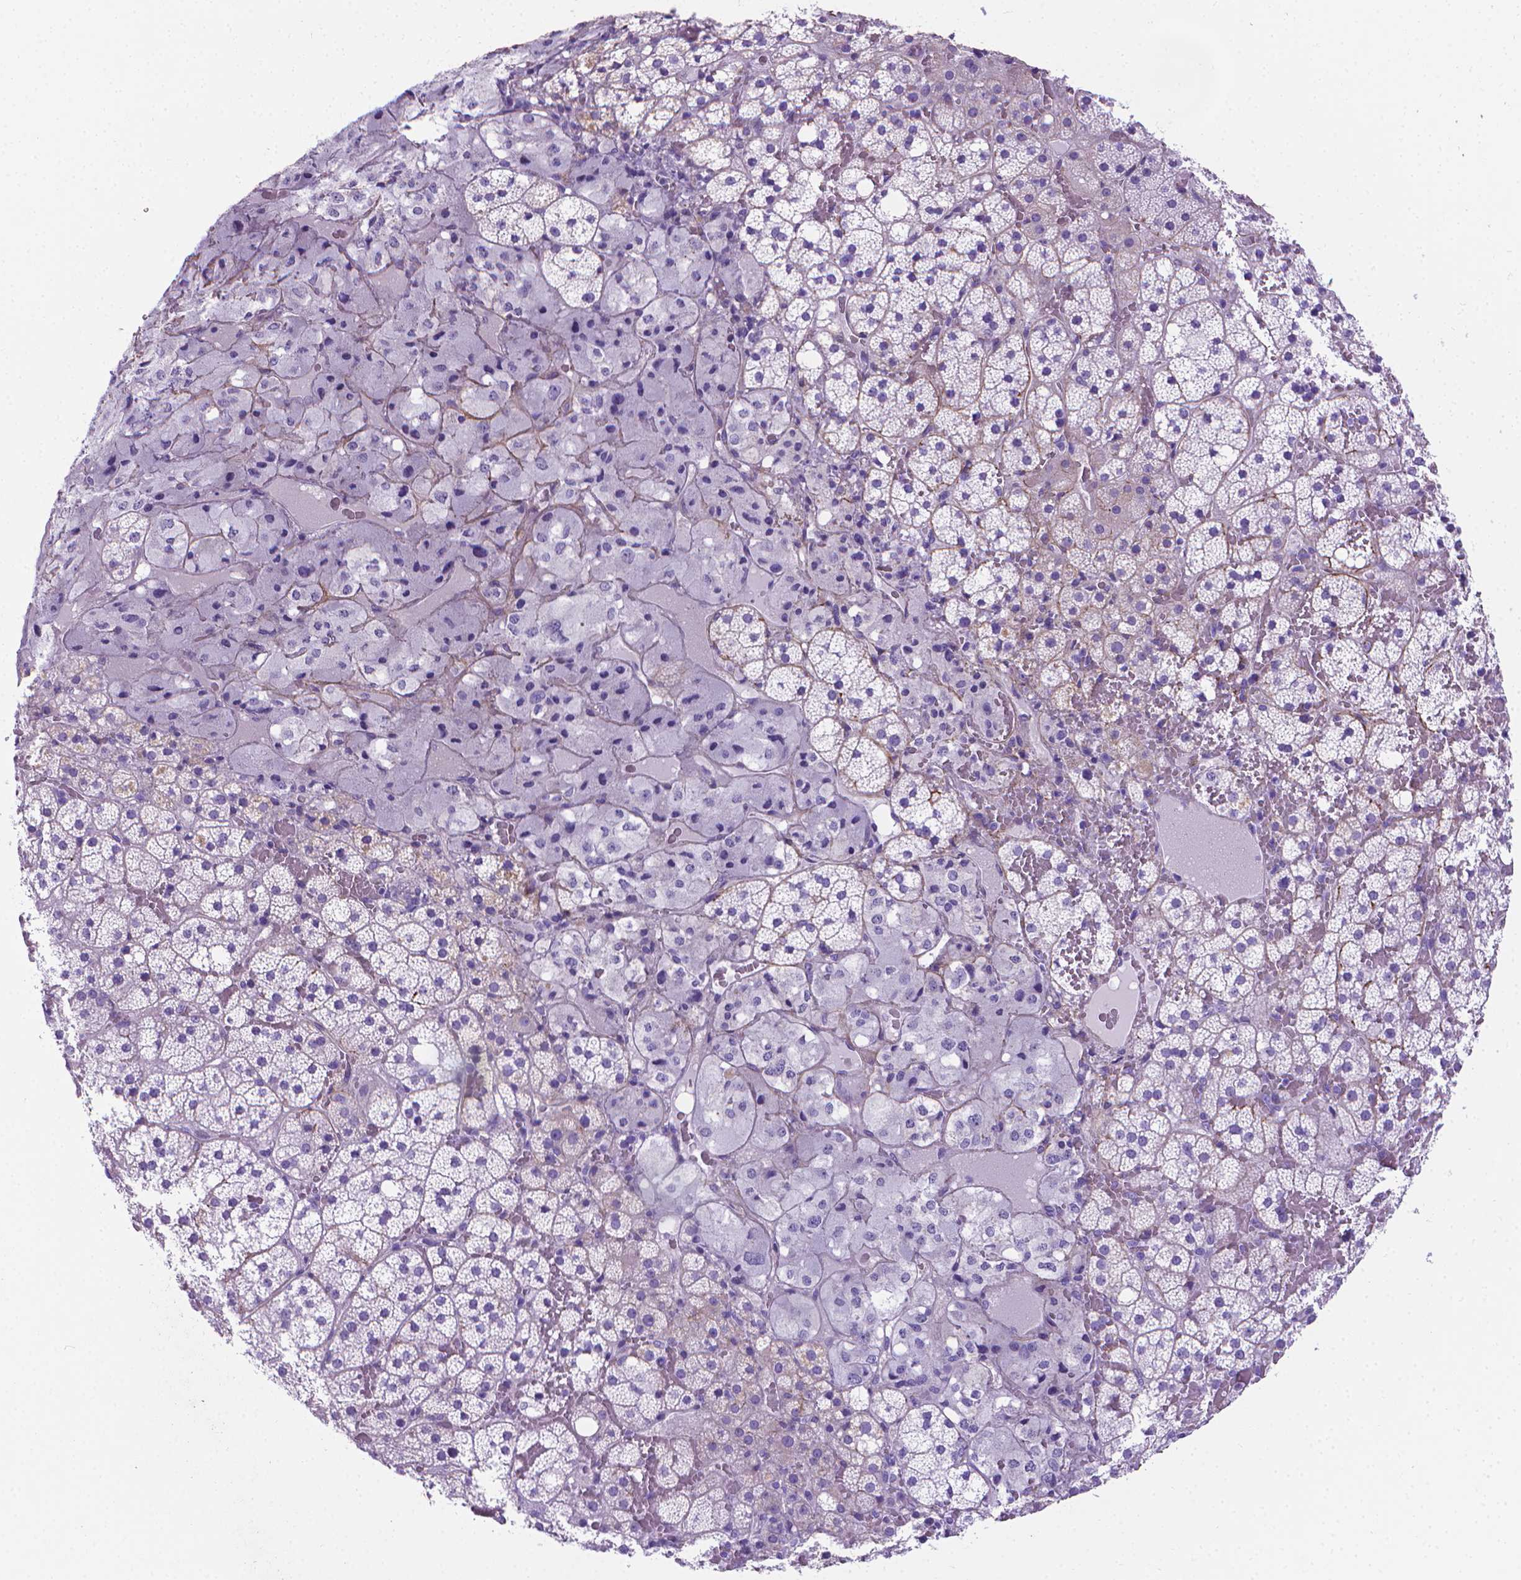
{"staining": {"intensity": "negative", "quantity": "none", "location": "none"}, "tissue": "adrenal gland", "cell_type": "Glandular cells", "image_type": "normal", "snomed": [{"axis": "morphology", "description": "Normal tissue, NOS"}, {"axis": "topography", "description": "Adrenal gland"}], "caption": "An image of adrenal gland stained for a protein demonstrates no brown staining in glandular cells.", "gene": "MFAP2", "patient": {"sex": "male", "age": 53}}